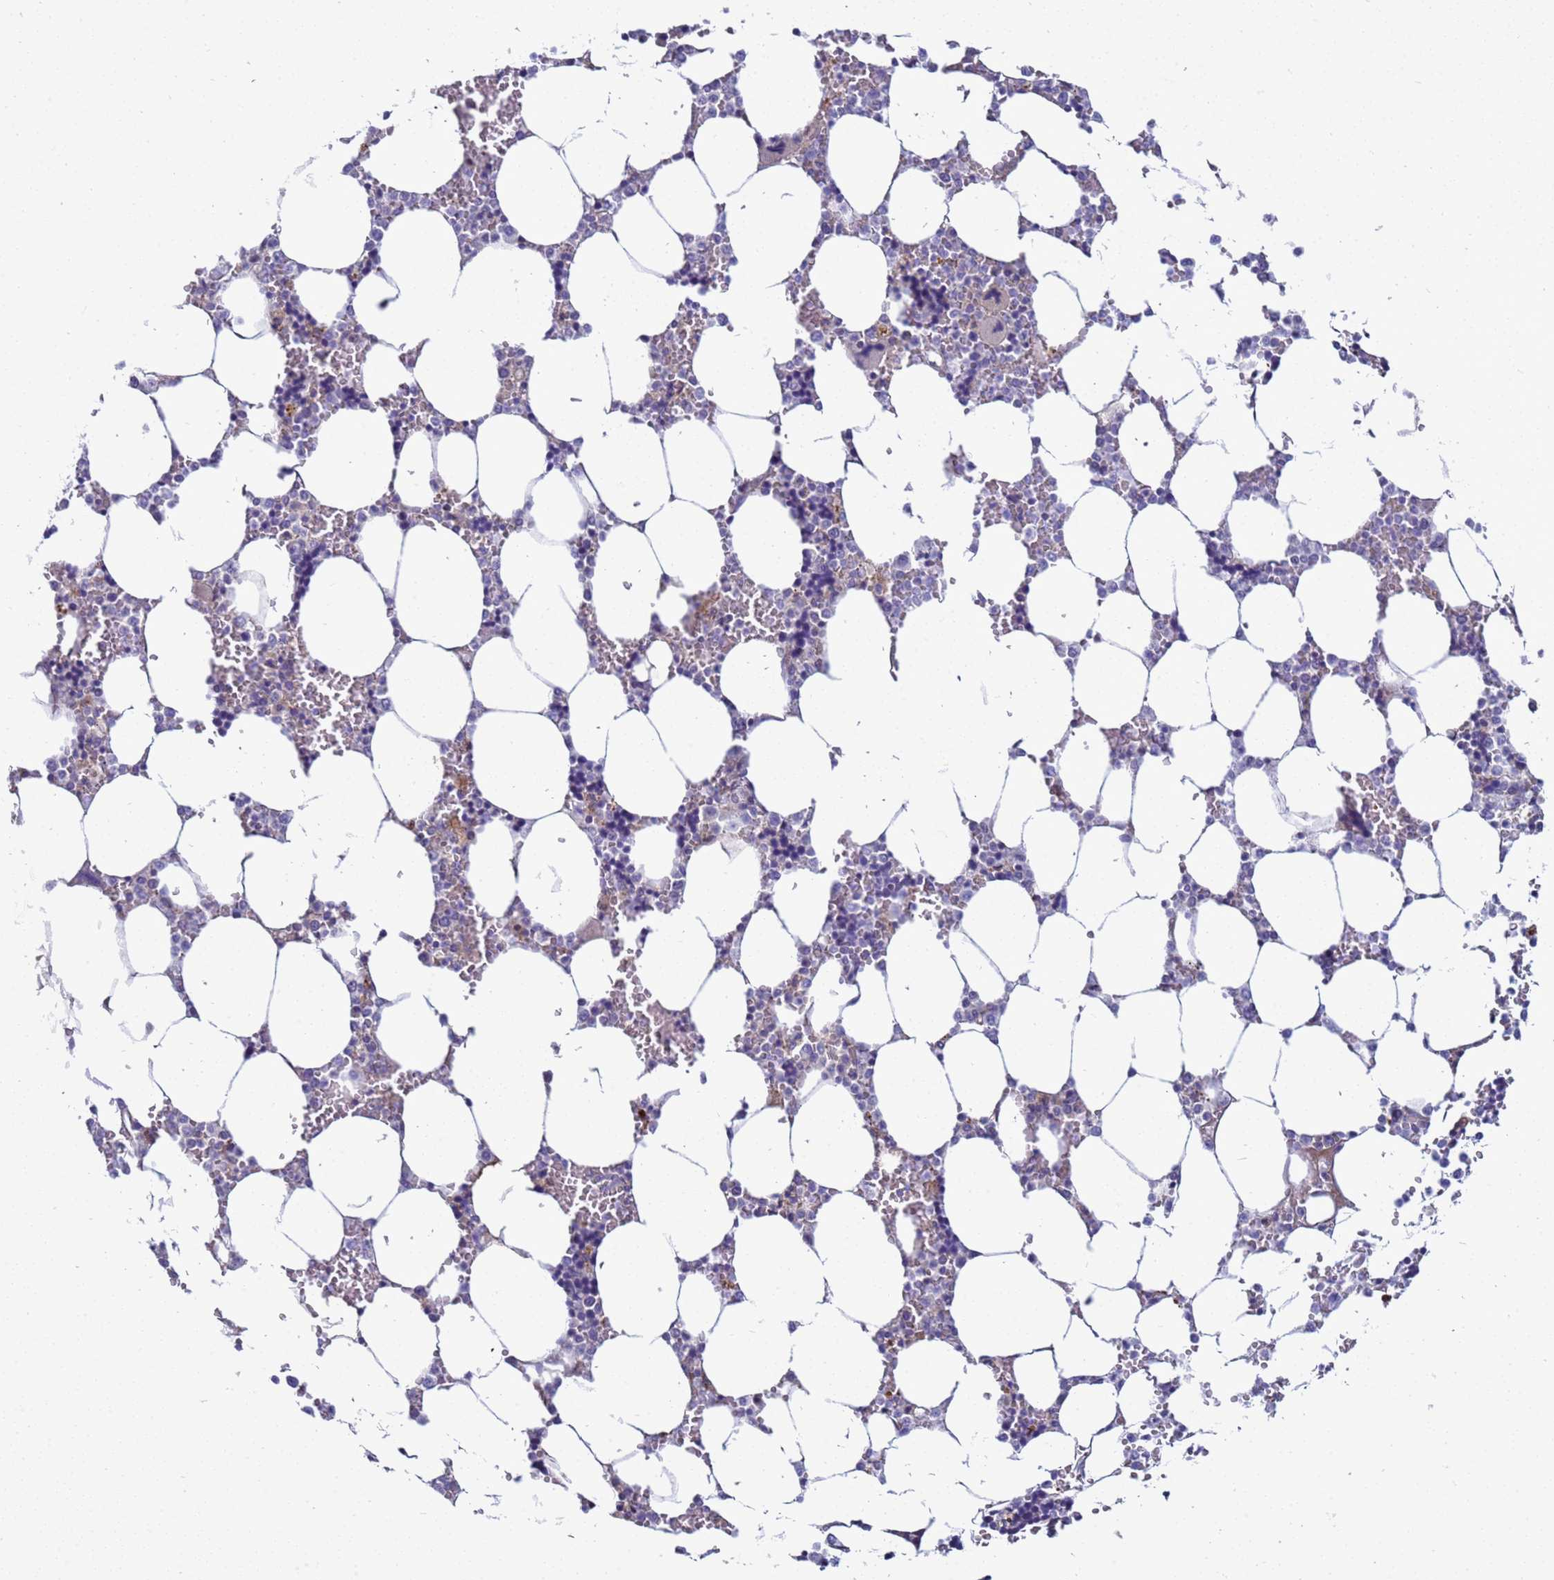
{"staining": {"intensity": "negative", "quantity": "none", "location": "none"}, "tissue": "bone marrow", "cell_type": "Hematopoietic cells", "image_type": "normal", "snomed": [{"axis": "morphology", "description": "Normal tissue, NOS"}, {"axis": "topography", "description": "Bone marrow"}], "caption": "IHC of normal human bone marrow demonstrates no staining in hematopoietic cells. (Brightfield microscopy of DAB IHC at high magnification).", "gene": "NAT1", "patient": {"sex": "male", "age": 64}}